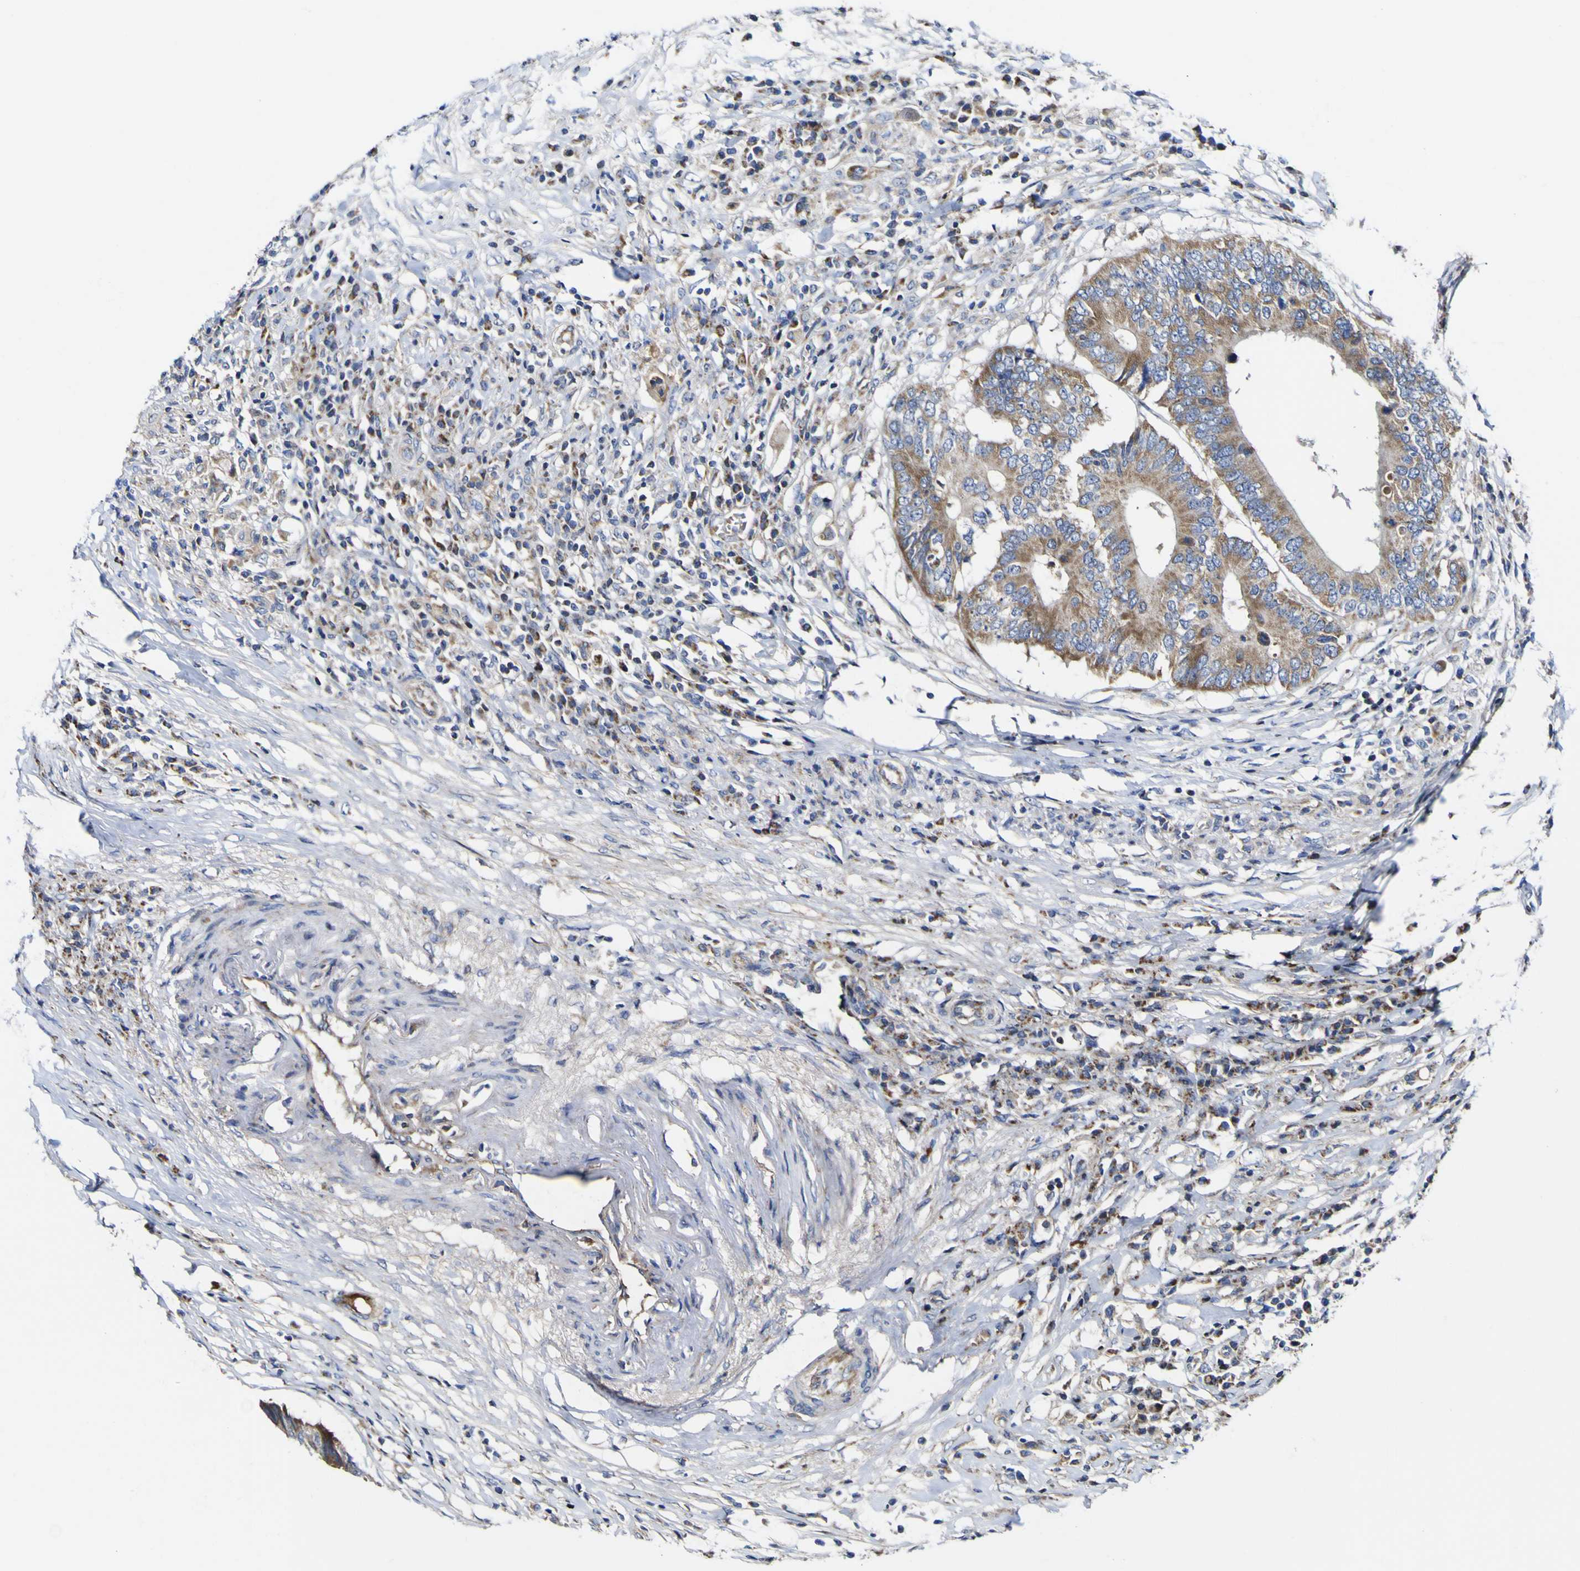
{"staining": {"intensity": "moderate", "quantity": ">75%", "location": "cytoplasmic/membranous"}, "tissue": "colorectal cancer", "cell_type": "Tumor cells", "image_type": "cancer", "snomed": [{"axis": "morphology", "description": "Adenocarcinoma, NOS"}, {"axis": "topography", "description": "Colon"}], "caption": "A brown stain labels moderate cytoplasmic/membranous expression of a protein in human colorectal cancer (adenocarcinoma) tumor cells. (DAB = brown stain, brightfield microscopy at high magnification).", "gene": "CCDC90B", "patient": {"sex": "male", "age": 71}}